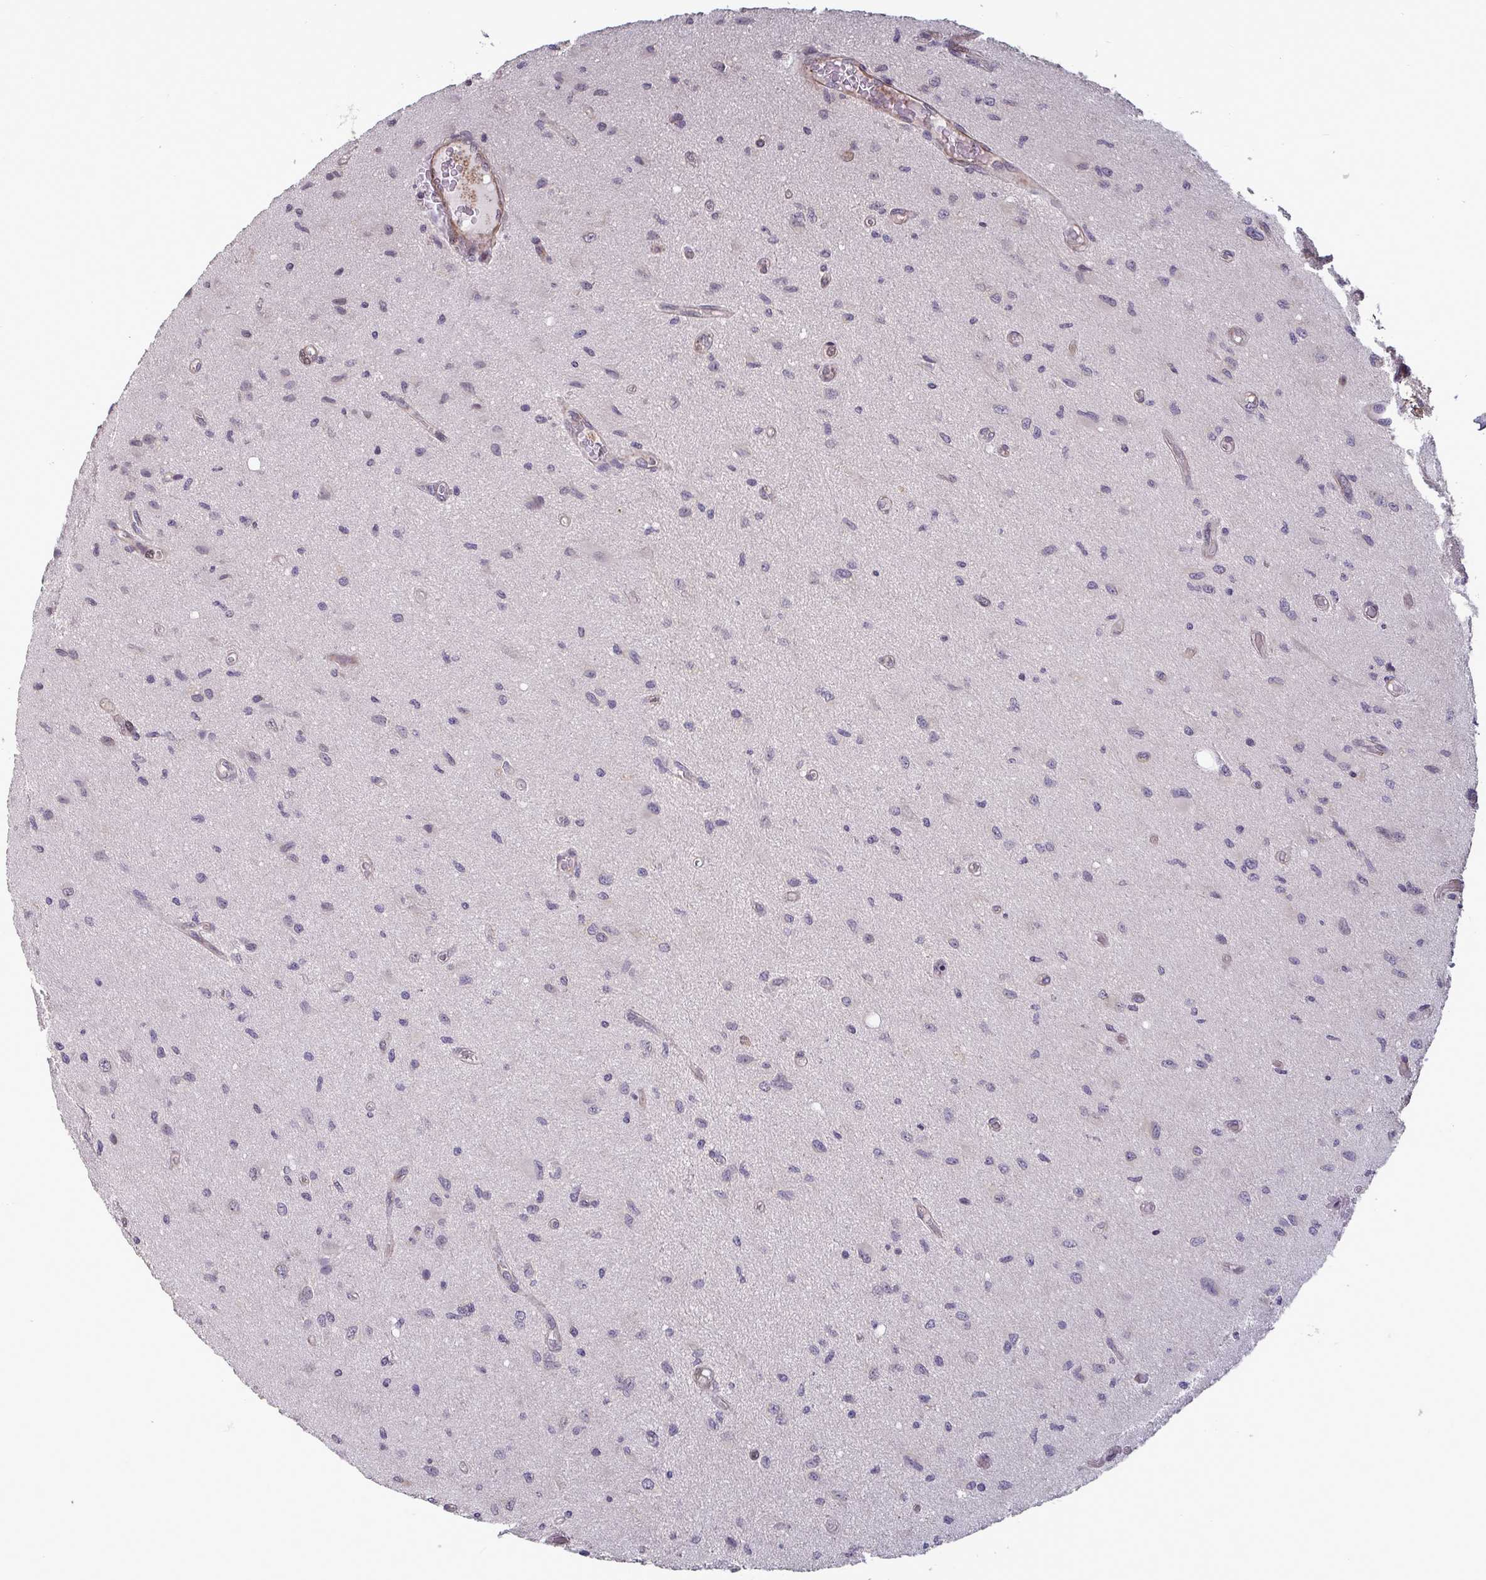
{"staining": {"intensity": "moderate", "quantity": "<25%", "location": "nuclear"}, "tissue": "glioma", "cell_type": "Tumor cells", "image_type": "cancer", "snomed": [{"axis": "morphology", "description": "Glioma, malignant, High grade"}, {"axis": "topography", "description": "Brain"}], "caption": "About <25% of tumor cells in human high-grade glioma (malignant) show moderate nuclear protein staining as visualized by brown immunohistochemical staining.", "gene": "IPO5", "patient": {"sex": "male", "age": 67}}